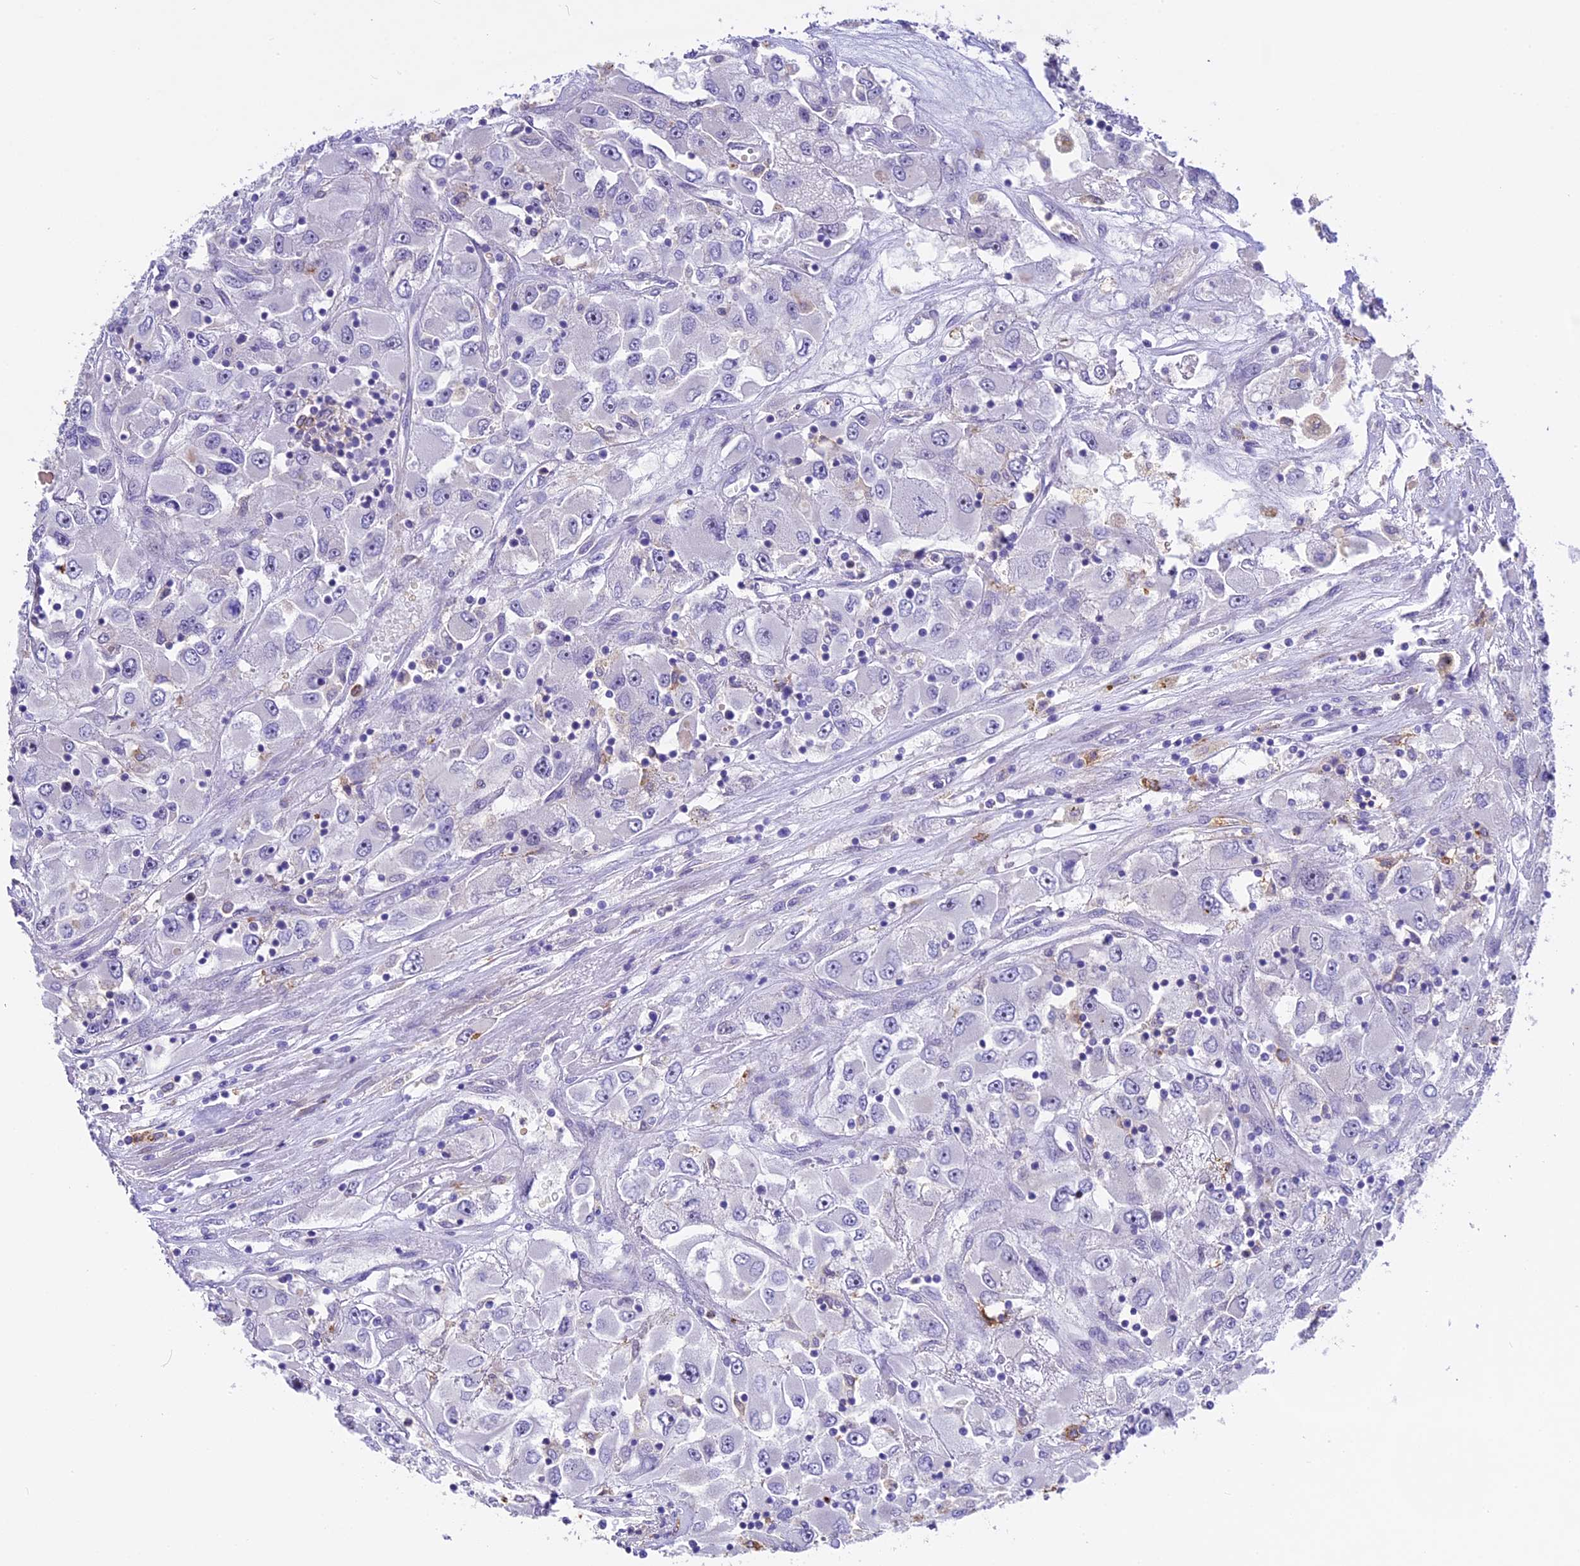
{"staining": {"intensity": "negative", "quantity": "none", "location": "none"}, "tissue": "renal cancer", "cell_type": "Tumor cells", "image_type": "cancer", "snomed": [{"axis": "morphology", "description": "Adenocarcinoma, NOS"}, {"axis": "topography", "description": "Kidney"}], "caption": "An immunohistochemistry micrograph of renal cancer (adenocarcinoma) is shown. There is no staining in tumor cells of renal cancer (adenocarcinoma).", "gene": "NOD2", "patient": {"sex": "female", "age": 52}}